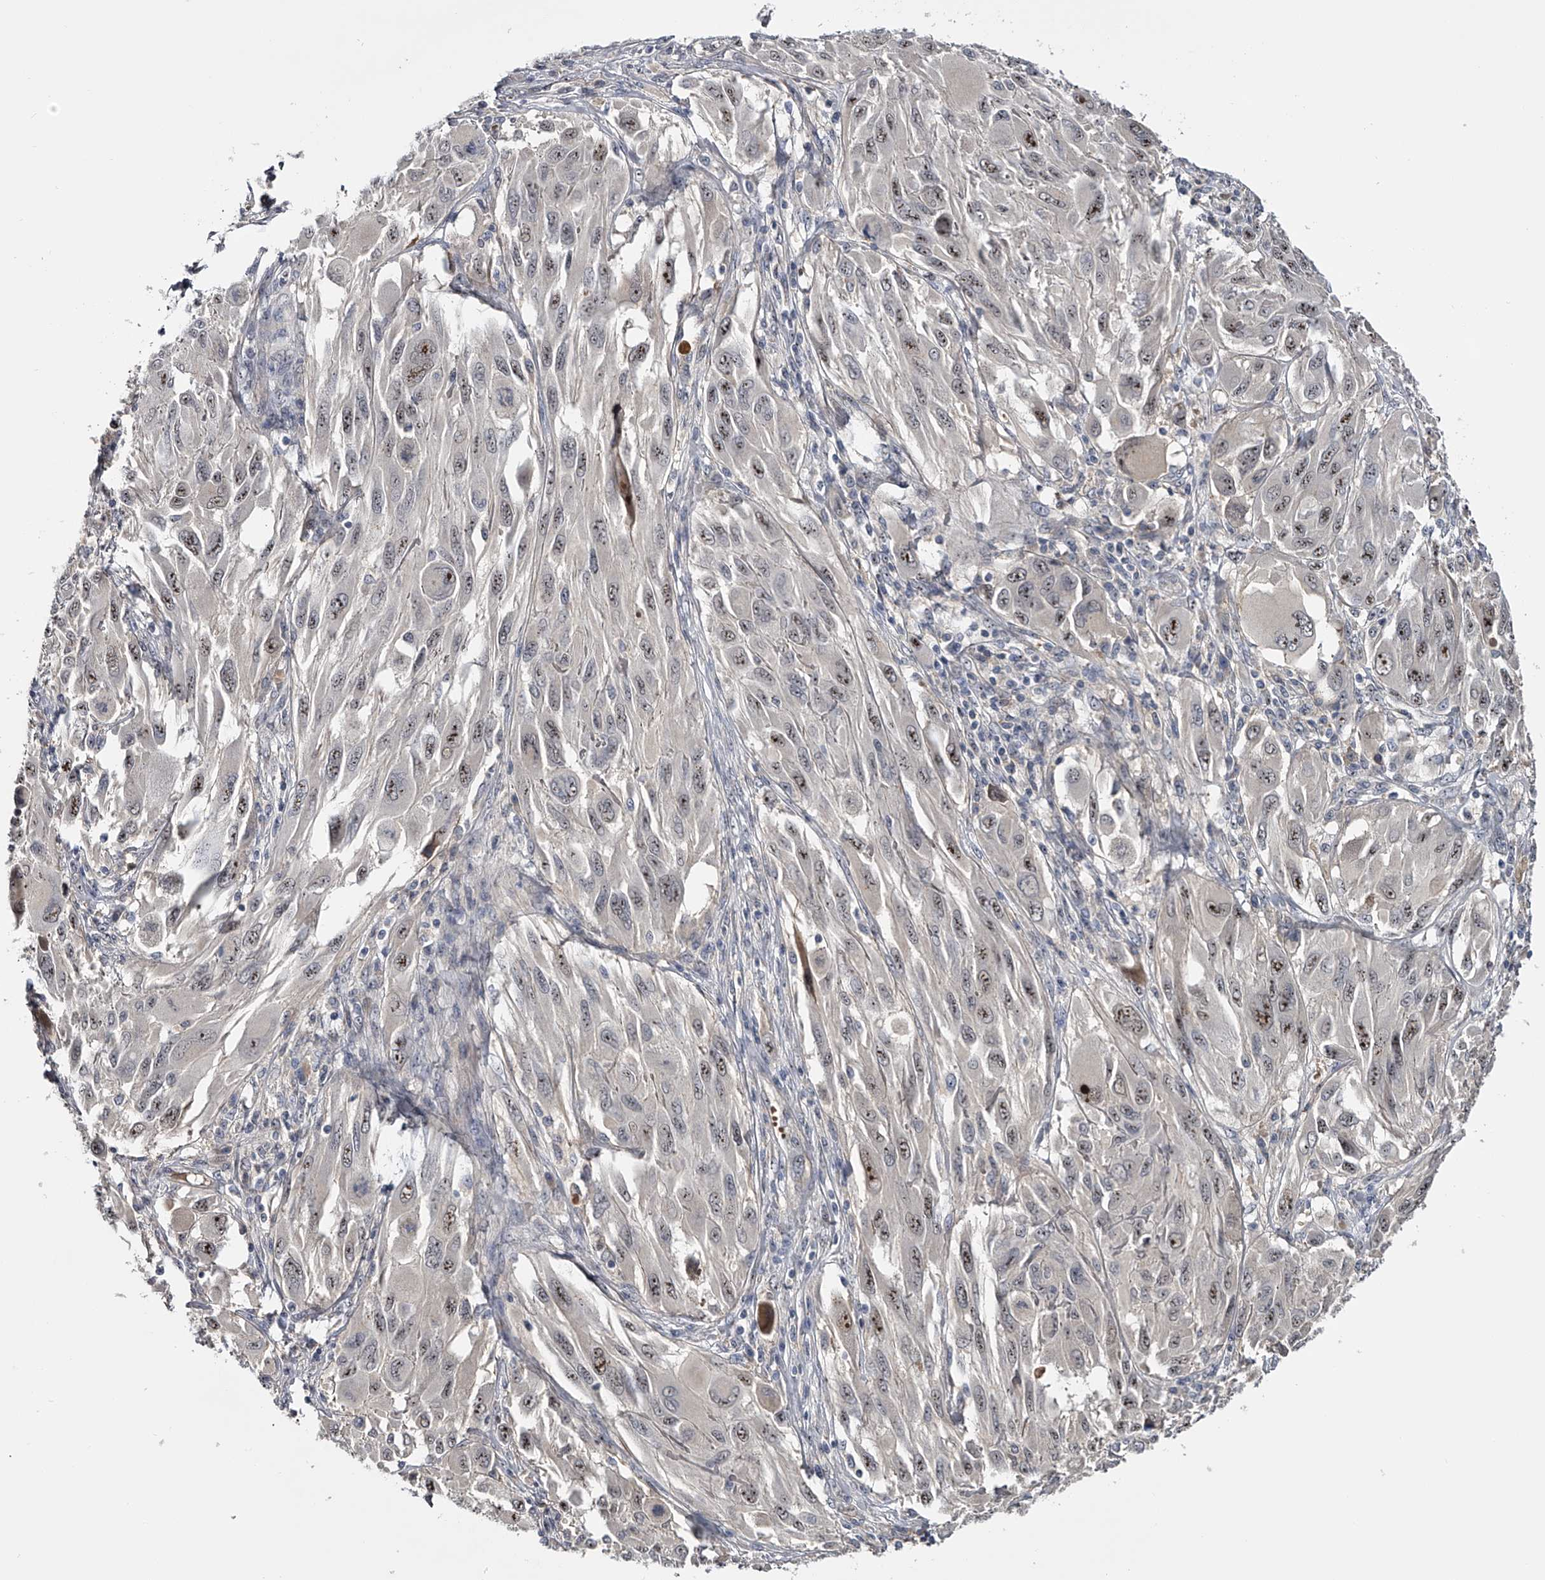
{"staining": {"intensity": "moderate", "quantity": "25%-75%", "location": "nuclear"}, "tissue": "melanoma", "cell_type": "Tumor cells", "image_type": "cancer", "snomed": [{"axis": "morphology", "description": "Malignant melanoma, NOS"}, {"axis": "topography", "description": "Skin"}], "caption": "Protein expression by immunohistochemistry exhibits moderate nuclear expression in approximately 25%-75% of tumor cells in melanoma.", "gene": "MDN1", "patient": {"sex": "female", "age": 91}}